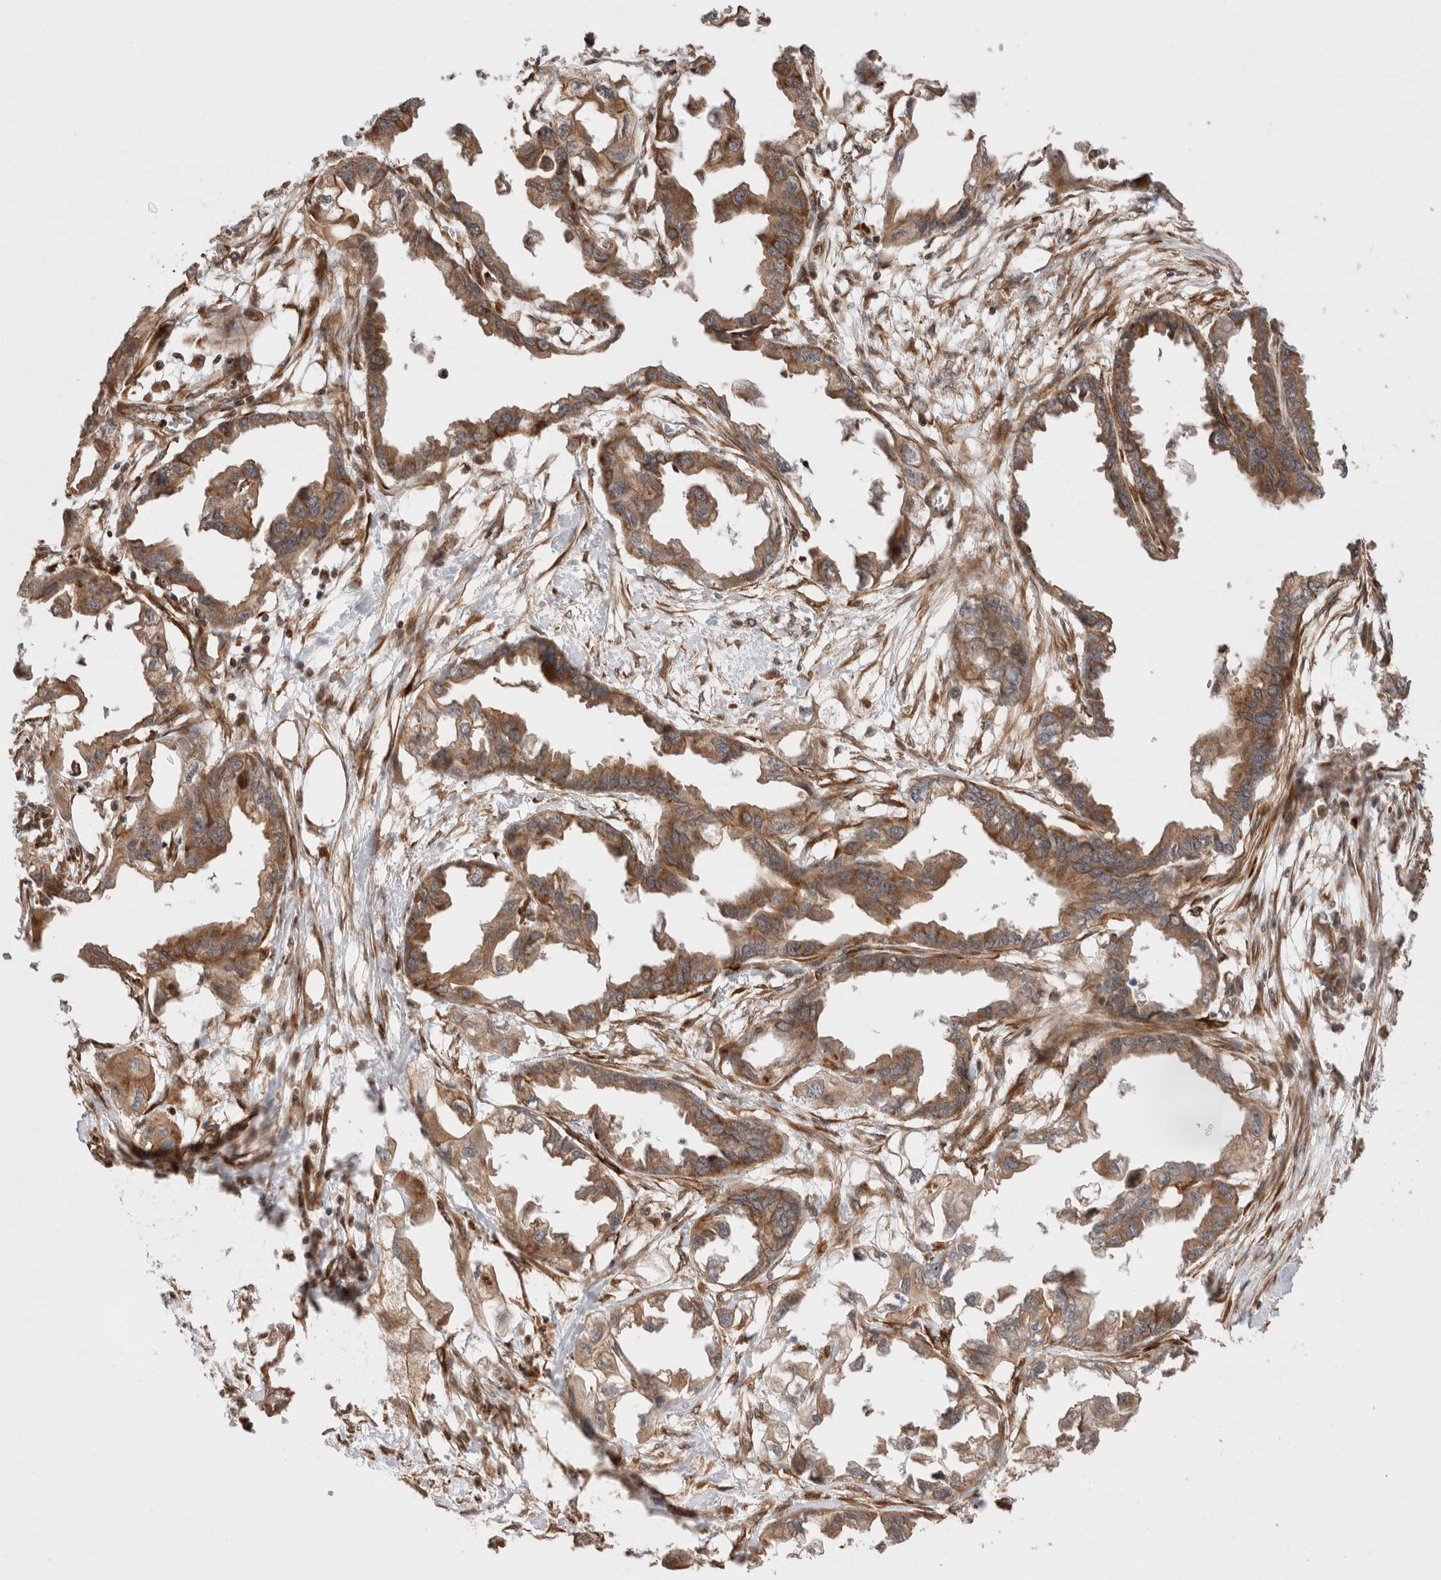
{"staining": {"intensity": "moderate", "quantity": ">75%", "location": "cytoplasmic/membranous"}, "tissue": "endometrial cancer", "cell_type": "Tumor cells", "image_type": "cancer", "snomed": [{"axis": "morphology", "description": "Adenocarcinoma, NOS"}, {"axis": "morphology", "description": "Adenocarcinoma, metastatic, NOS"}, {"axis": "topography", "description": "Adipose tissue"}, {"axis": "topography", "description": "Endometrium"}], "caption": "Protein expression by IHC demonstrates moderate cytoplasmic/membranous expression in approximately >75% of tumor cells in adenocarcinoma (endometrial). The staining was performed using DAB to visualize the protein expression in brown, while the nuclei were stained in blue with hematoxylin (Magnification: 20x).", "gene": "ZNF649", "patient": {"sex": "female", "age": 67}}